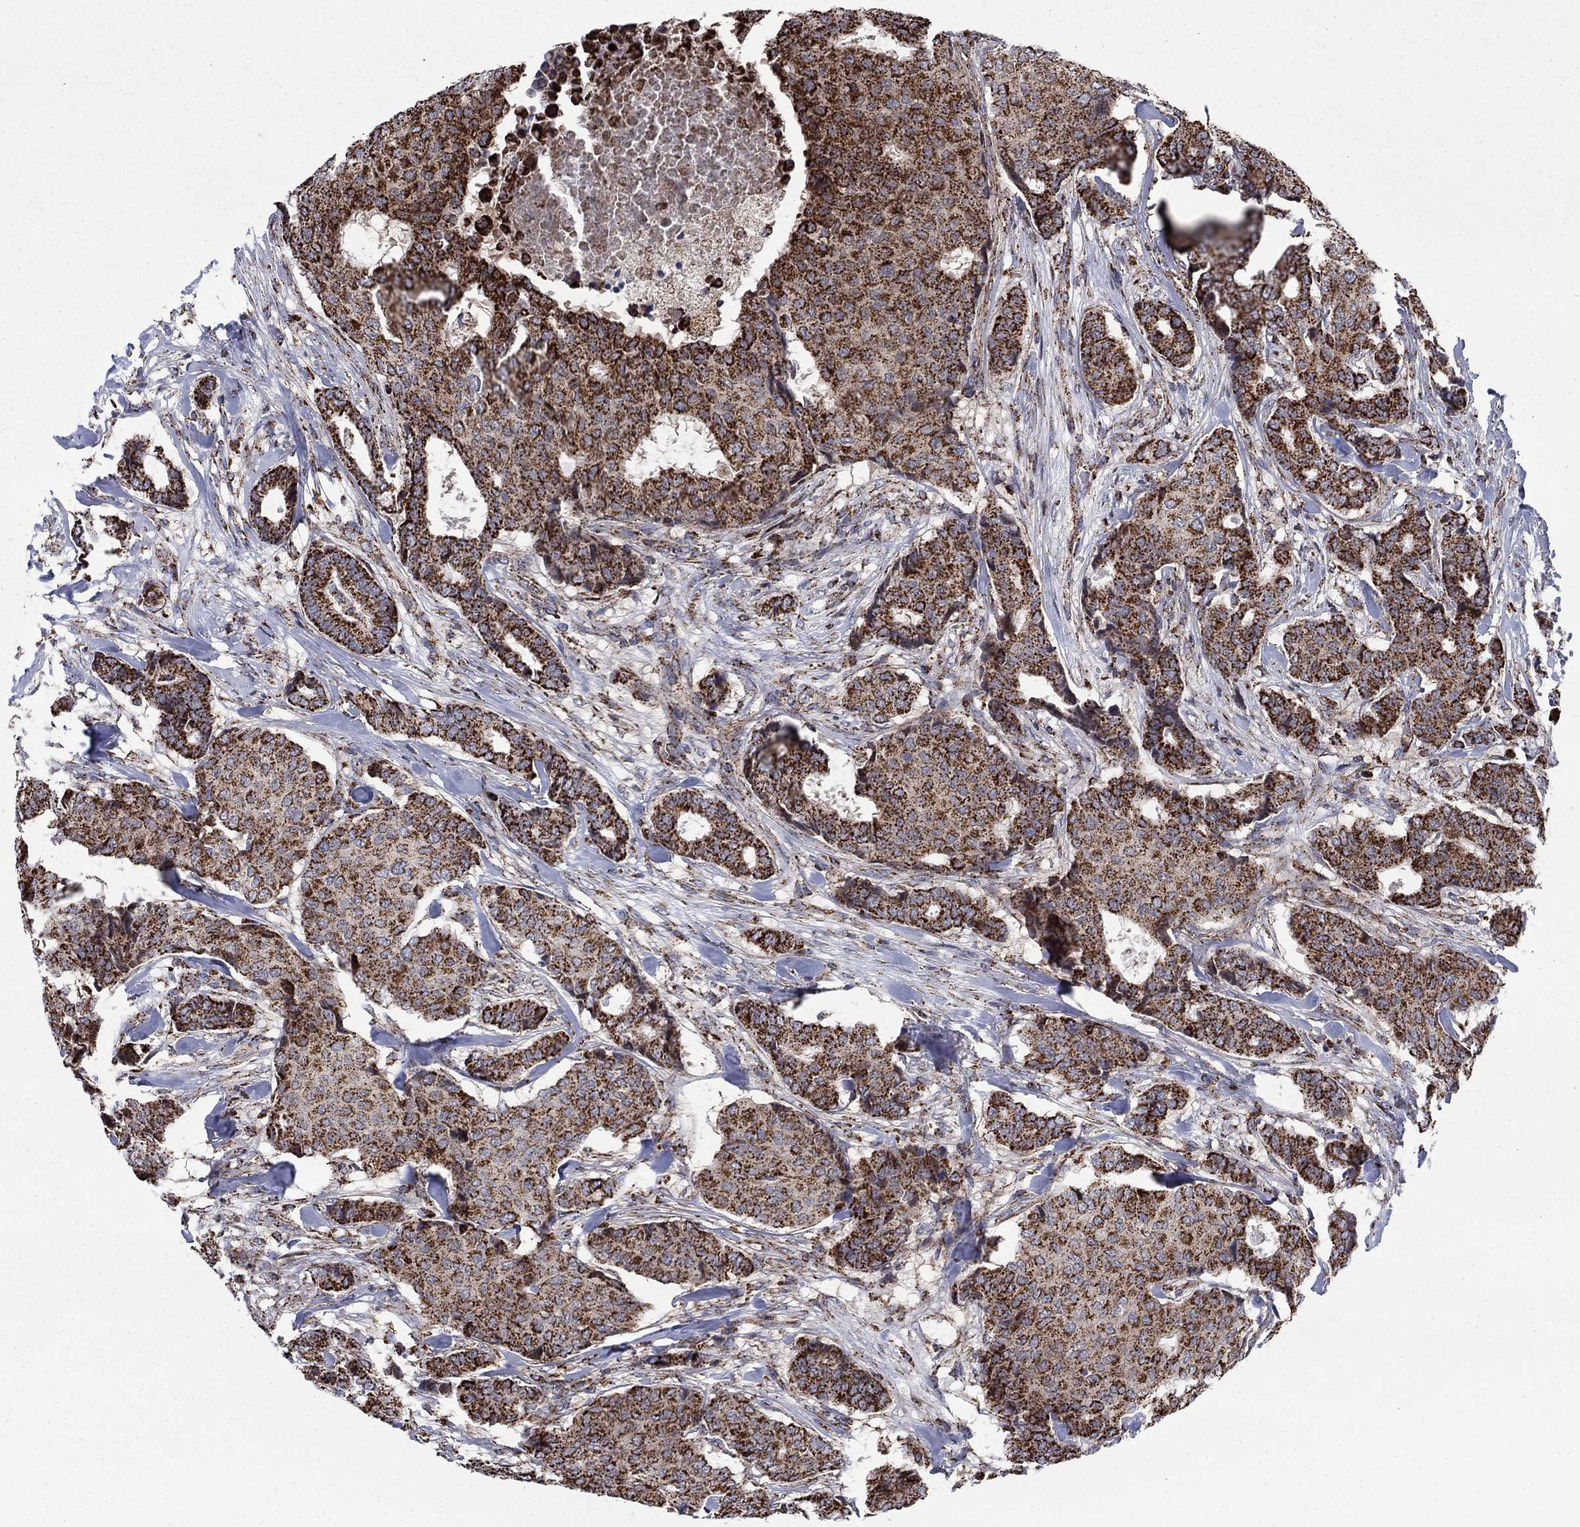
{"staining": {"intensity": "strong", "quantity": ">75%", "location": "cytoplasmic/membranous"}, "tissue": "breast cancer", "cell_type": "Tumor cells", "image_type": "cancer", "snomed": [{"axis": "morphology", "description": "Duct carcinoma"}, {"axis": "topography", "description": "Breast"}], "caption": "A histopathology image of human breast cancer (invasive ductal carcinoma) stained for a protein shows strong cytoplasmic/membranous brown staining in tumor cells.", "gene": "MOAP1", "patient": {"sex": "female", "age": 75}}